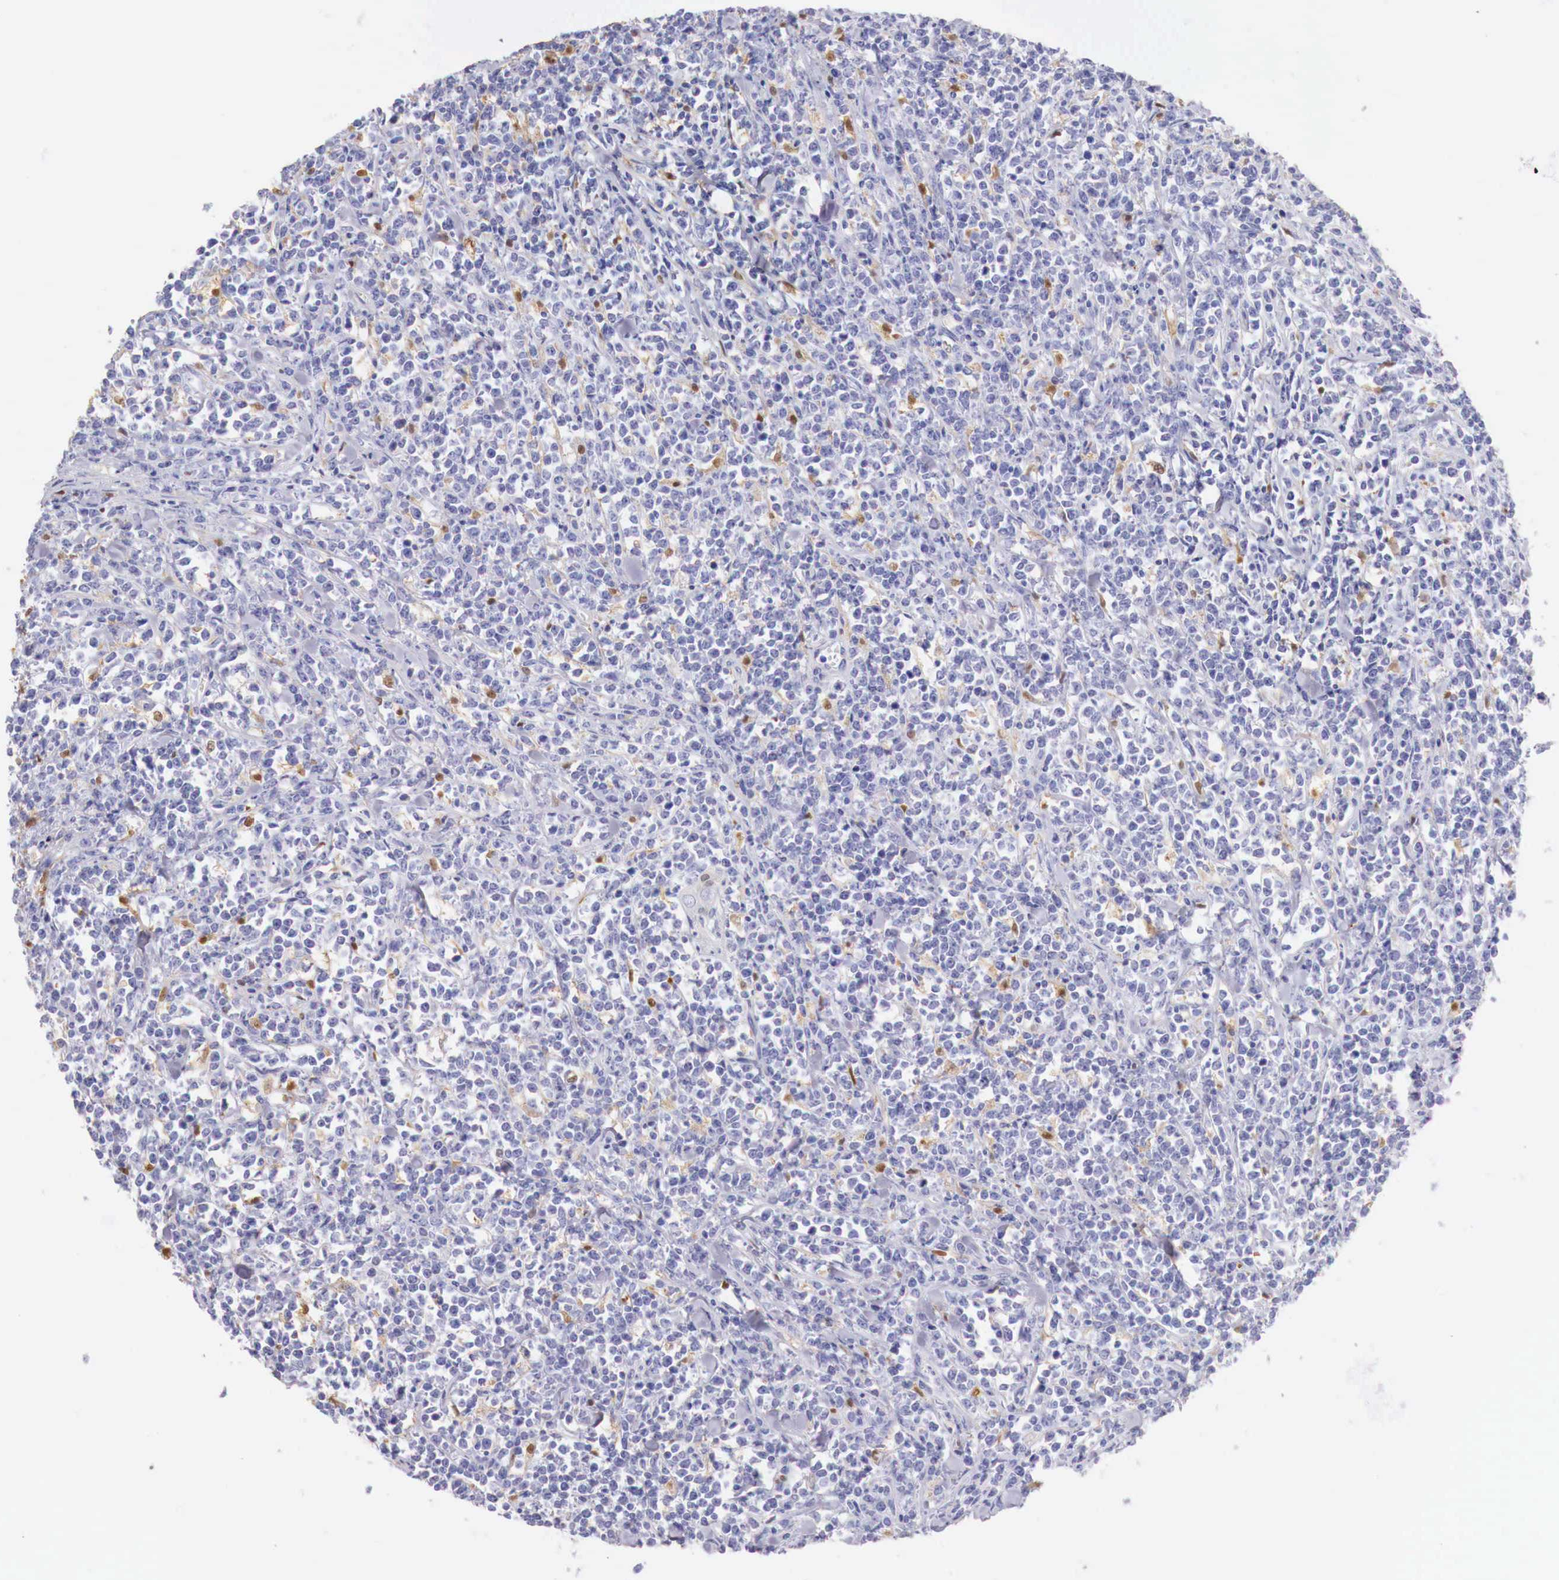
{"staining": {"intensity": "negative", "quantity": "none", "location": "none"}, "tissue": "lymphoma", "cell_type": "Tumor cells", "image_type": "cancer", "snomed": [{"axis": "morphology", "description": "Malignant lymphoma, non-Hodgkin's type, High grade"}, {"axis": "topography", "description": "Small intestine"}, {"axis": "topography", "description": "Colon"}], "caption": "Lymphoma was stained to show a protein in brown. There is no significant expression in tumor cells.", "gene": "RENBP", "patient": {"sex": "male", "age": 8}}